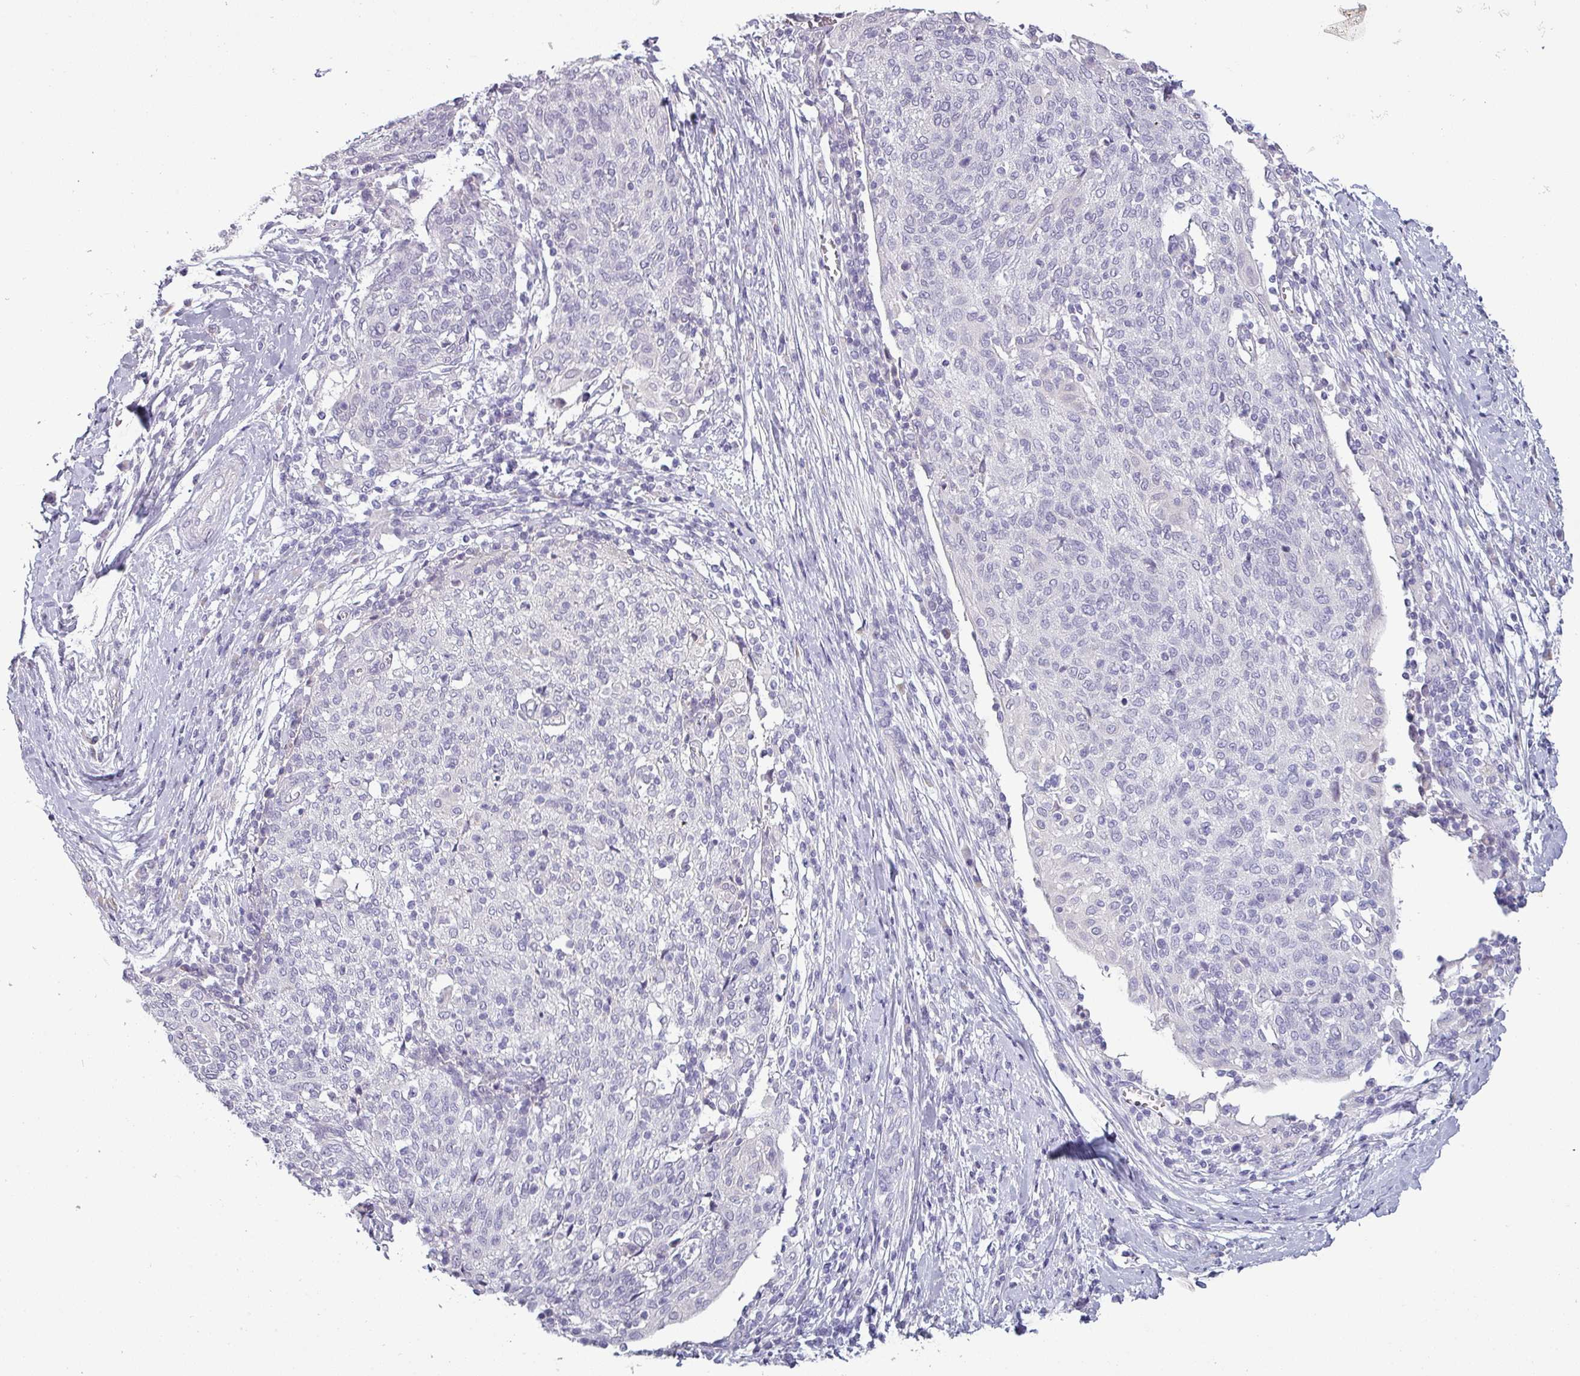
{"staining": {"intensity": "negative", "quantity": "none", "location": "none"}, "tissue": "cervical cancer", "cell_type": "Tumor cells", "image_type": "cancer", "snomed": [{"axis": "morphology", "description": "Squamous cell carcinoma, NOS"}, {"axis": "topography", "description": "Cervix"}], "caption": "Tumor cells show no significant protein positivity in cervical cancer (squamous cell carcinoma).", "gene": "SLC26A9", "patient": {"sex": "female", "age": 52}}